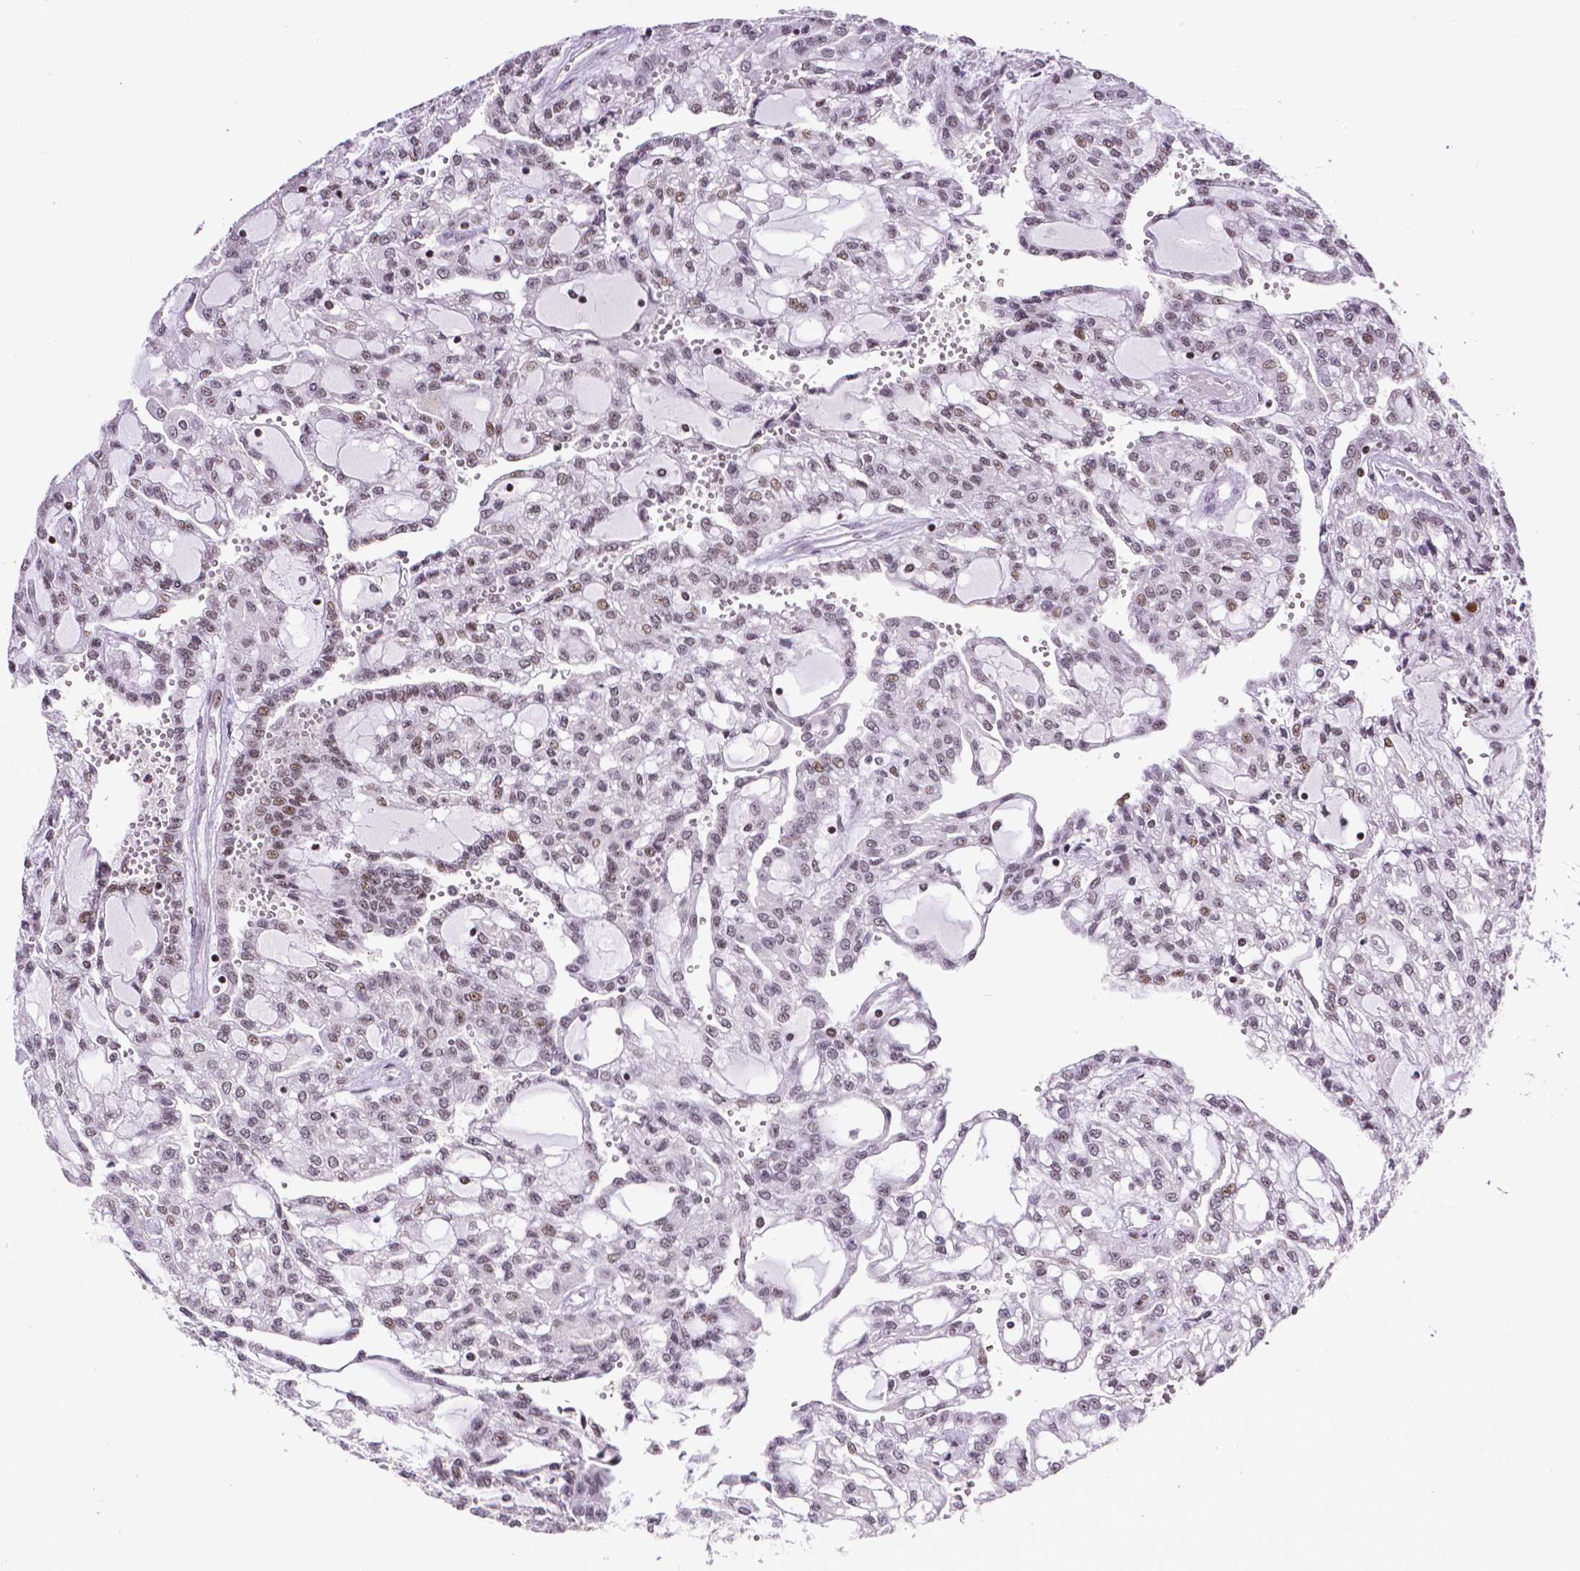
{"staining": {"intensity": "weak", "quantity": "<25%", "location": "nuclear"}, "tissue": "renal cancer", "cell_type": "Tumor cells", "image_type": "cancer", "snomed": [{"axis": "morphology", "description": "Adenocarcinoma, NOS"}, {"axis": "topography", "description": "Kidney"}], "caption": "A histopathology image of renal adenocarcinoma stained for a protein exhibits no brown staining in tumor cells. (Brightfield microscopy of DAB (3,3'-diaminobenzidine) IHC at high magnification).", "gene": "CTCF", "patient": {"sex": "male", "age": 63}}